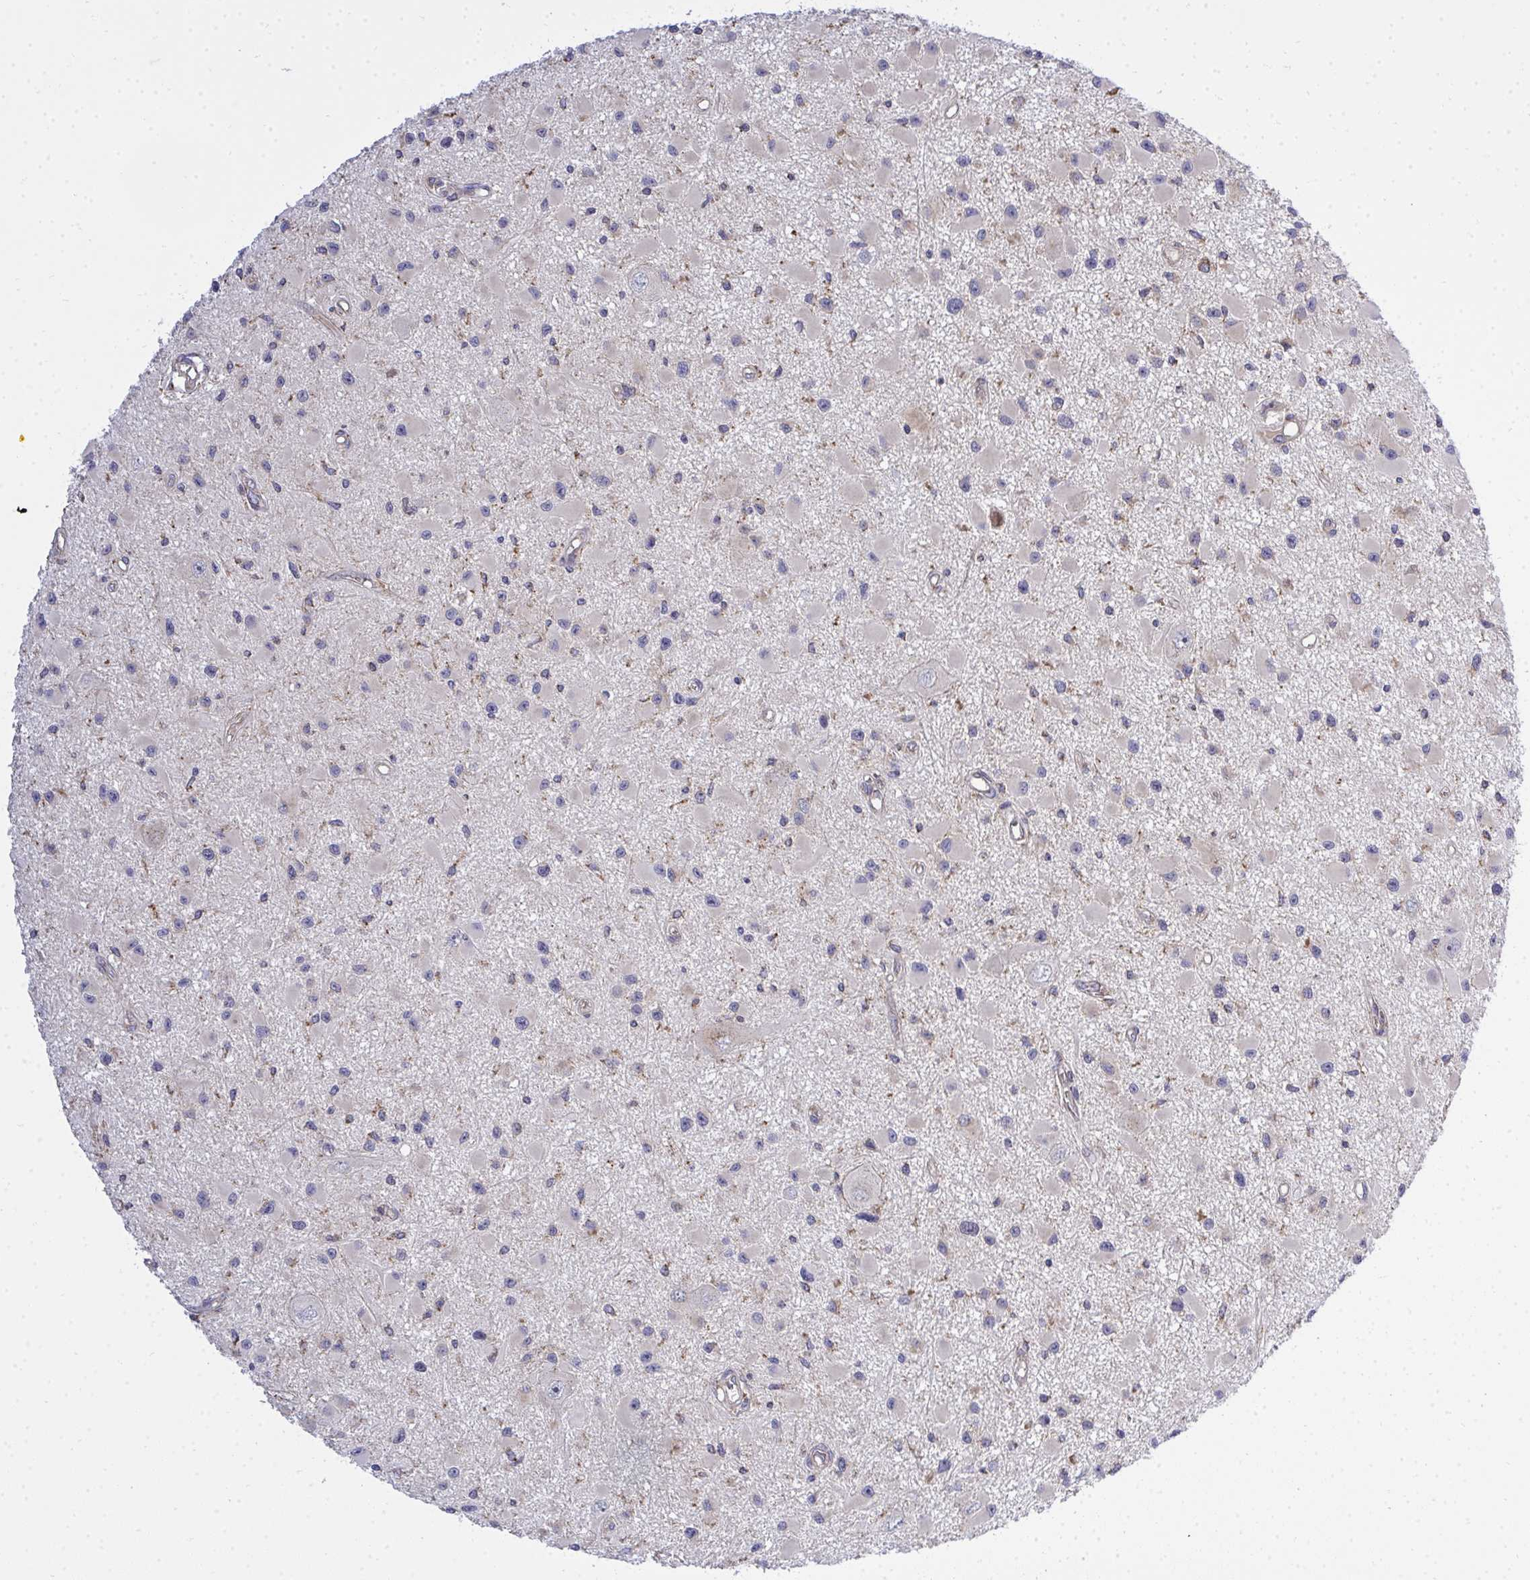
{"staining": {"intensity": "negative", "quantity": "none", "location": "none"}, "tissue": "glioma", "cell_type": "Tumor cells", "image_type": "cancer", "snomed": [{"axis": "morphology", "description": "Glioma, malignant, High grade"}, {"axis": "topography", "description": "Brain"}], "caption": "A histopathology image of malignant high-grade glioma stained for a protein displays no brown staining in tumor cells.", "gene": "XAF1", "patient": {"sex": "male", "age": 54}}